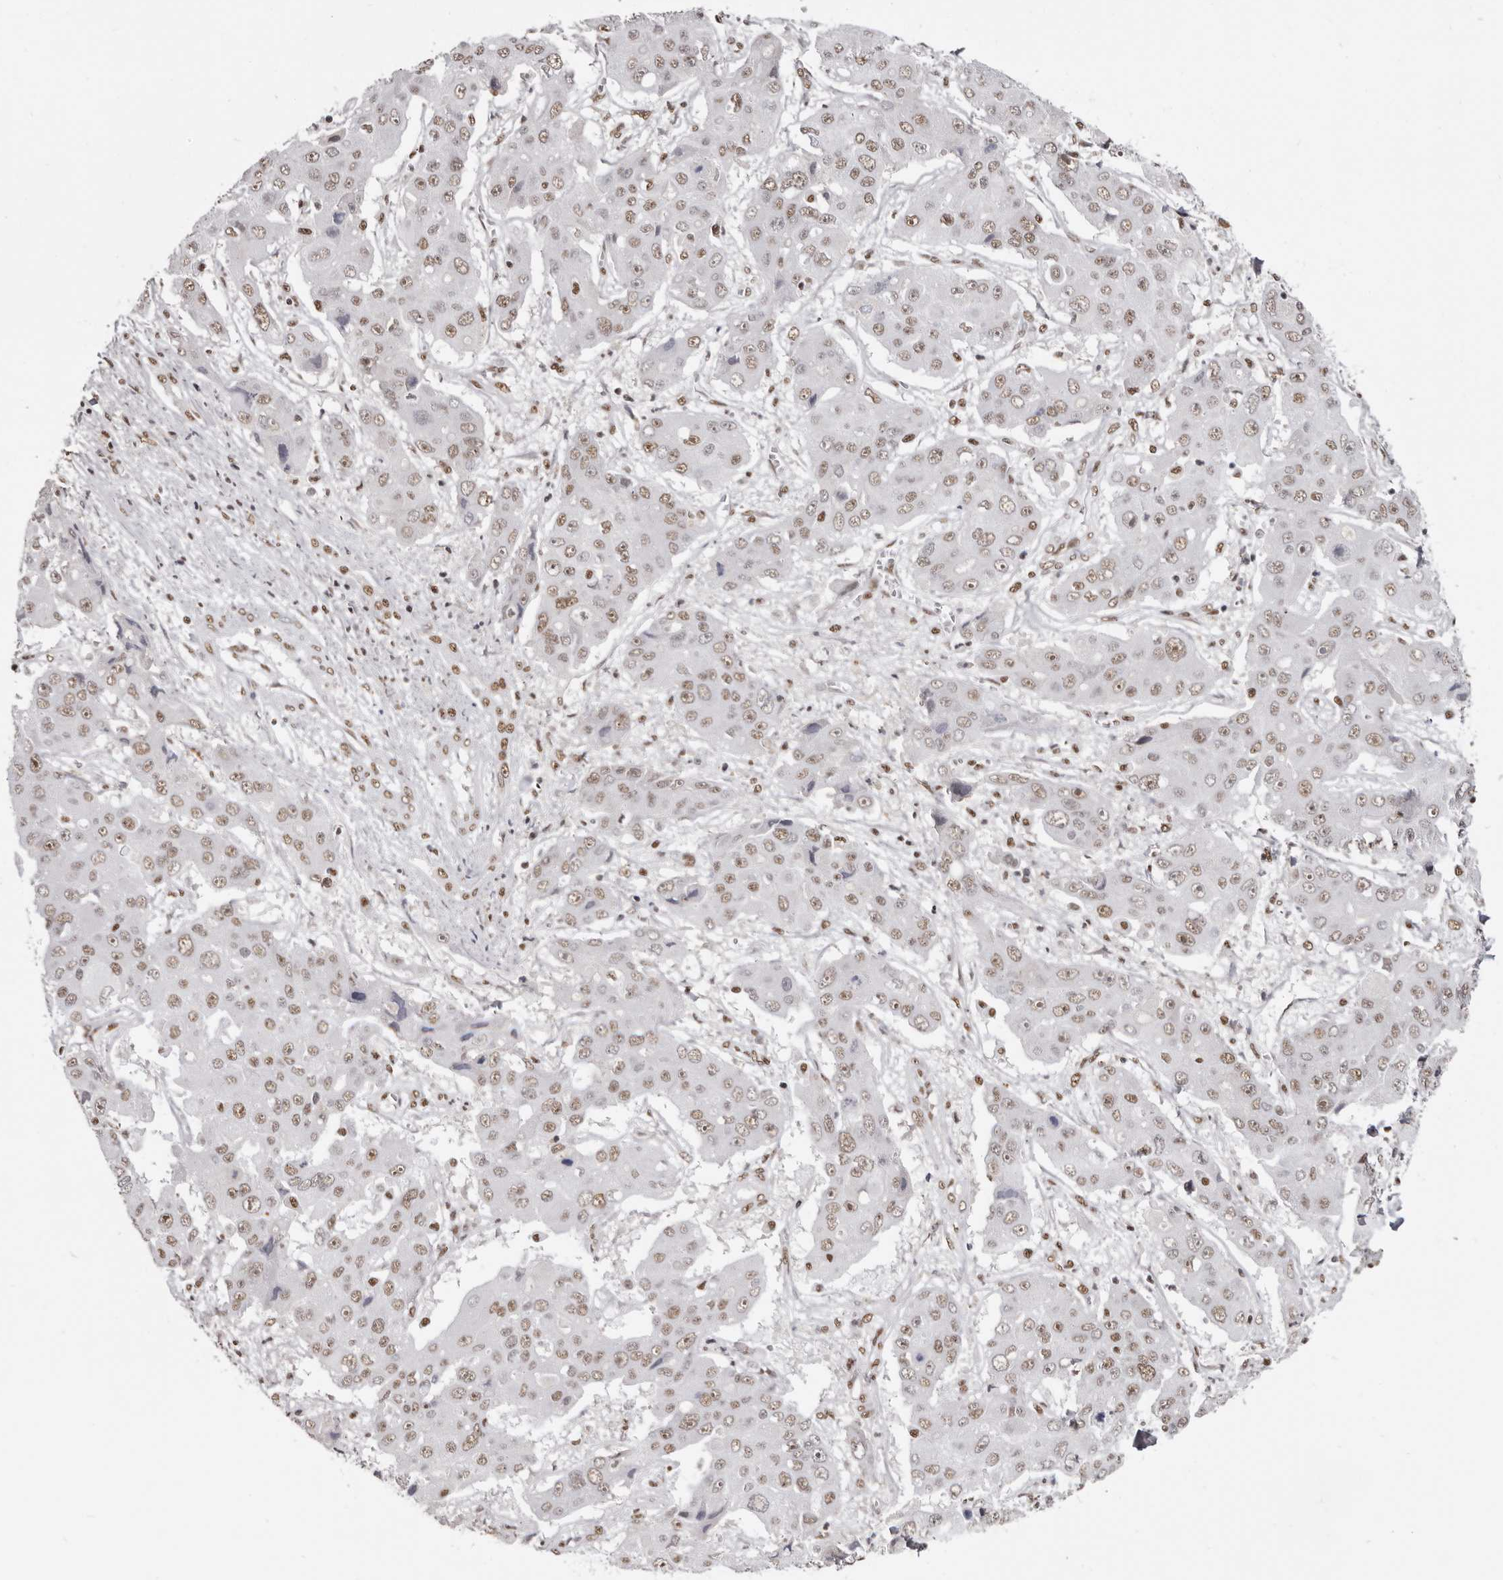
{"staining": {"intensity": "moderate", "quantity": ">75%", "location": "nuclear"}, "tissue": "liver cancer", "cell_type": "Tumor cells", "image_type": "cancer", "snomed": [{"axis": "morphology", "description": "Cholangiocarcinoma"}, {"axis": "topography", "description": "Liver"}], "caption": "A brown stain labels moderate nuclear staining of a protein in human cholangiocarcinoma (liver) tumor cells. (Stains: DAB (3,3'-diaminobenzidine) in brown, nuclei in blue, Microscopy: brightfield microscopy at high magnification).", "gene": "SCAF4", "patient": {"sex": "male", "age": 67}}